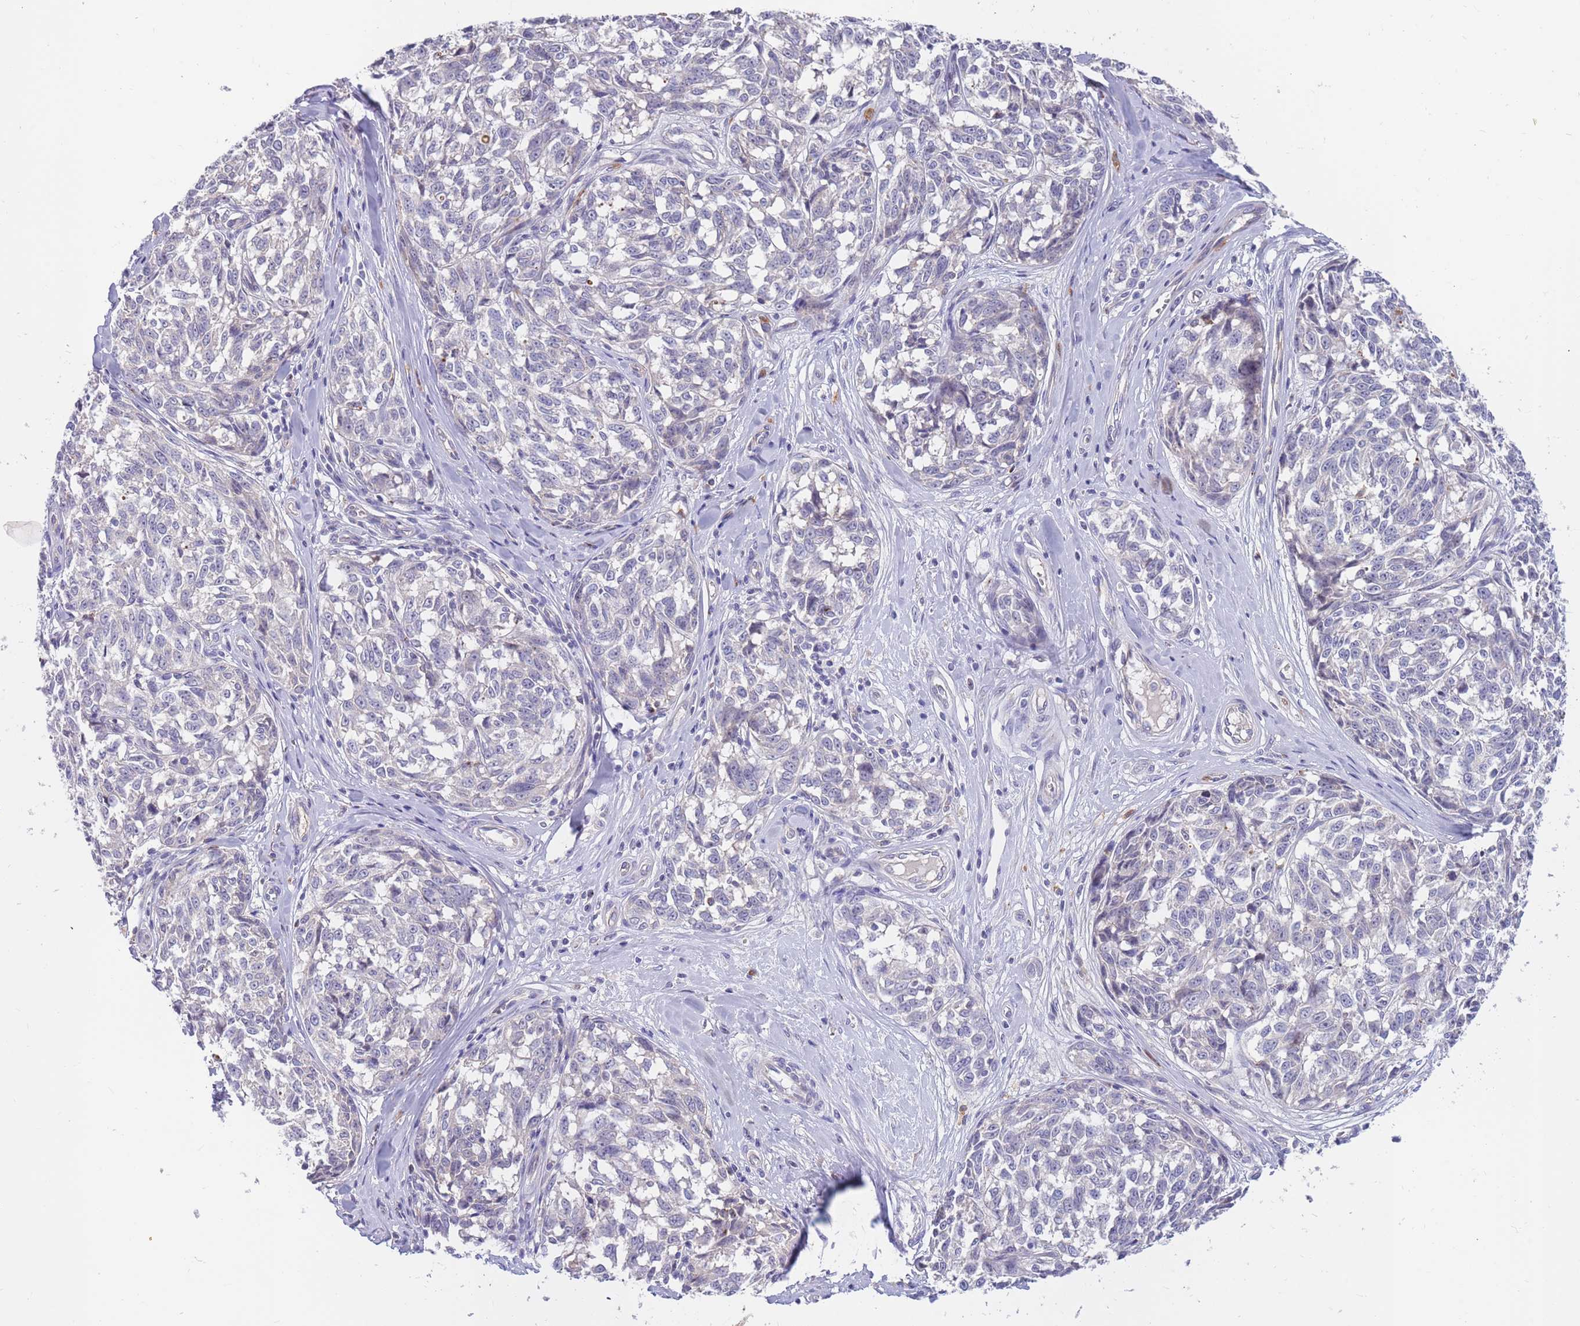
{"staining": {"intensity": "moderate", "quantity": "<25%", "location": "cytoplasmic/membranous"}, "tissue": "melanoma", "cell_type": "Tumor cells", "image_type": "cancer", "snomed": [{"axis": "morphology", "description": "Normal tissue, NOS"}, {"axis": "morphology", "description": "Malignant melanoma, NOS"}, {"axis": "topography", "description": "Skin"}], "caption": "Immunohistochemical staining of human malignant melanoma reveals moderate cytoplasmic/membranous protein staining in approximately <25% of tumor cells.", "gene": "BORCS5", "patient": {"sex": "female", "age": 64}}